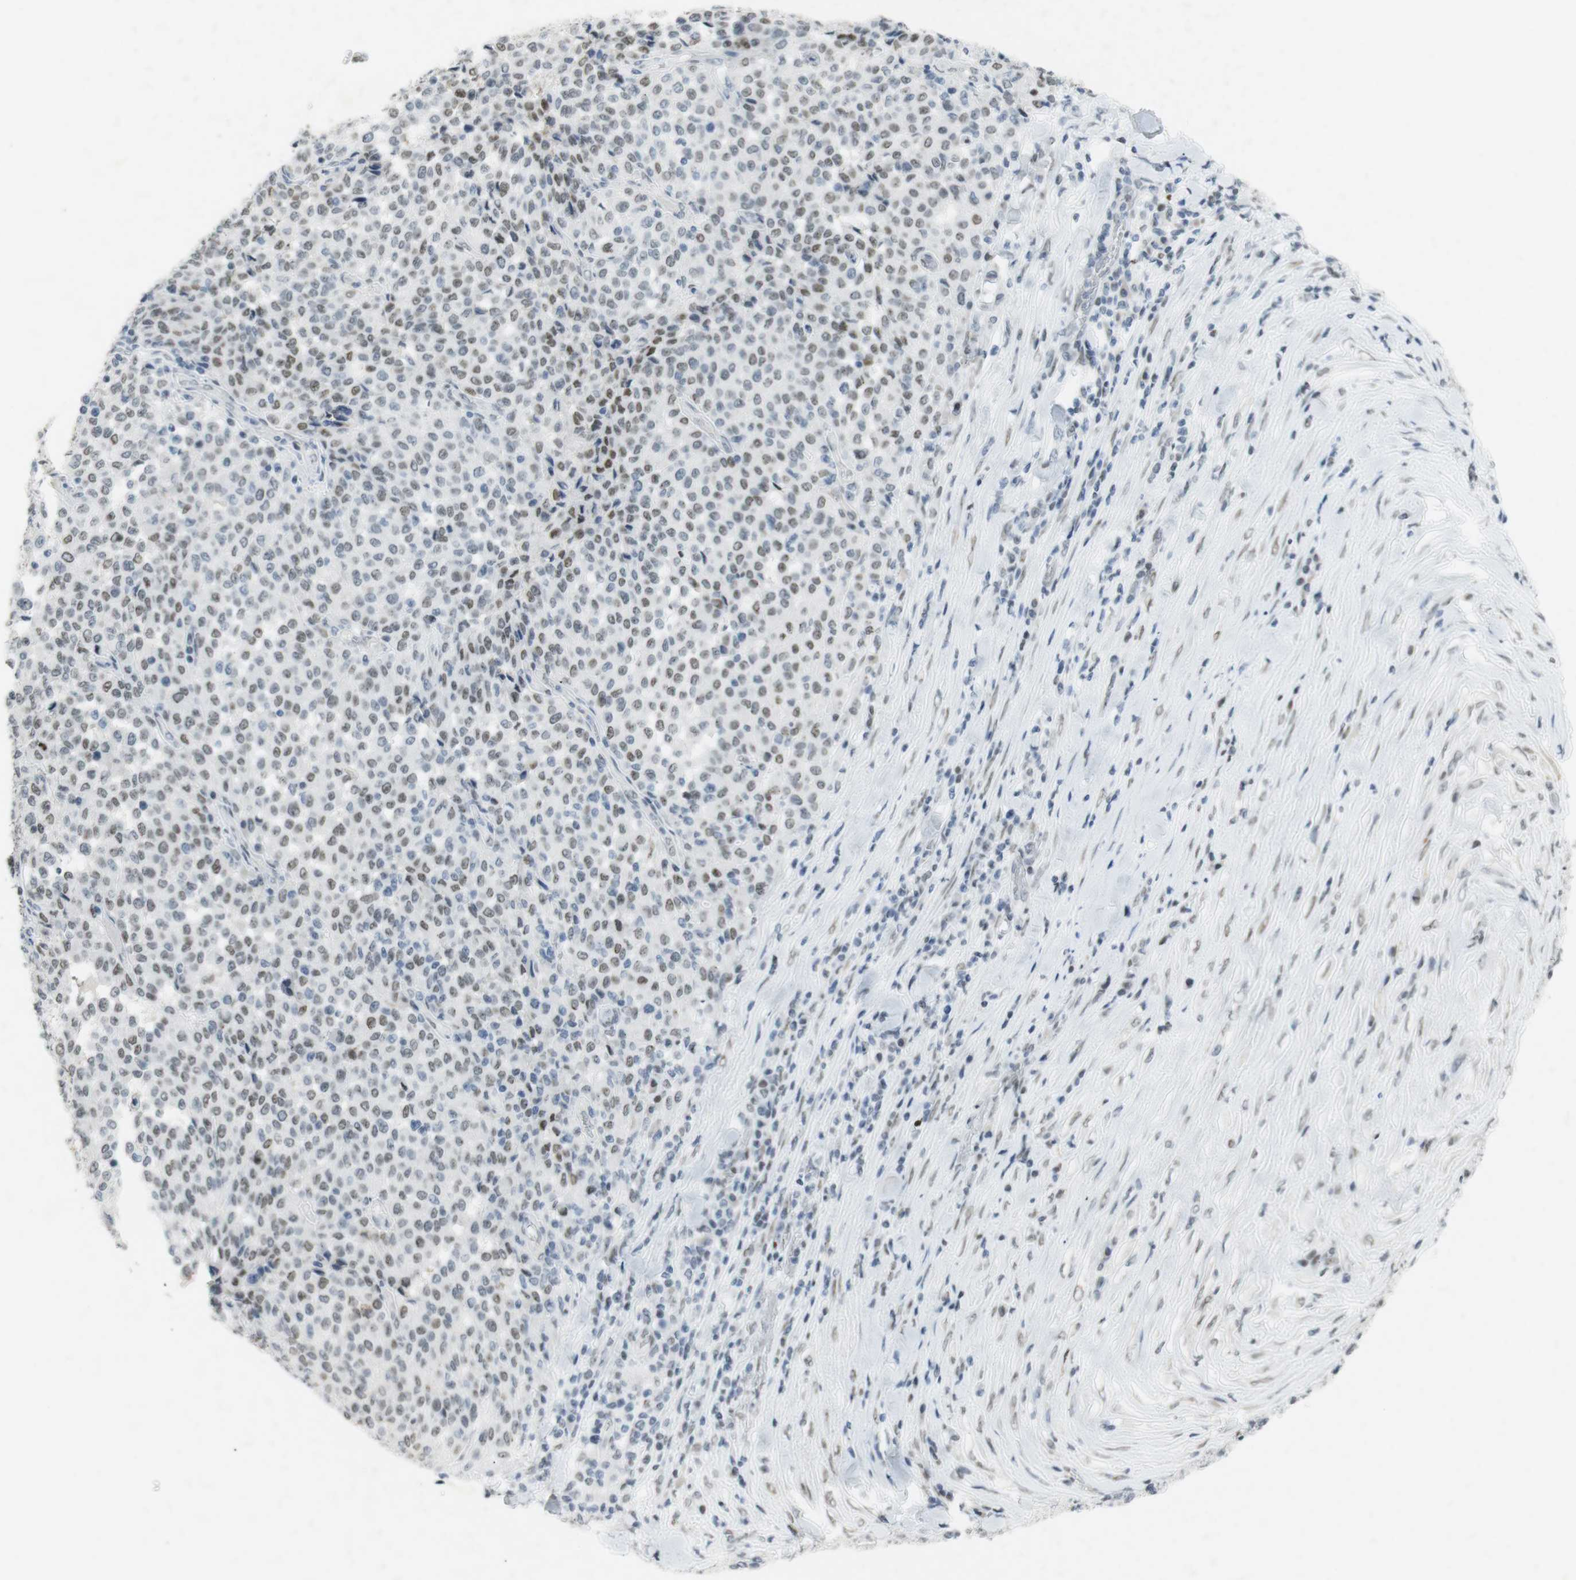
{"staining": {"intensity": "weak", "quantity": "25%-75%", "location": "nuclear"}, "tissue": "melanoma", "cell_type": "Tumor cells", "image_type": "cancer", "snomed": [{"axis": "morphology", "description": "Malignant melanoma, Metastatic site"}, {"axis": "topography", "description": "Pancreas"}], "caption": "Weak nuclear positivity for a protein is seen in approximately 25%-75% of tumor cells of melanoma using immunohistochemistry (IHC).", "gene": "BMI1", "patient": {"sex": "female", "age": 30}}